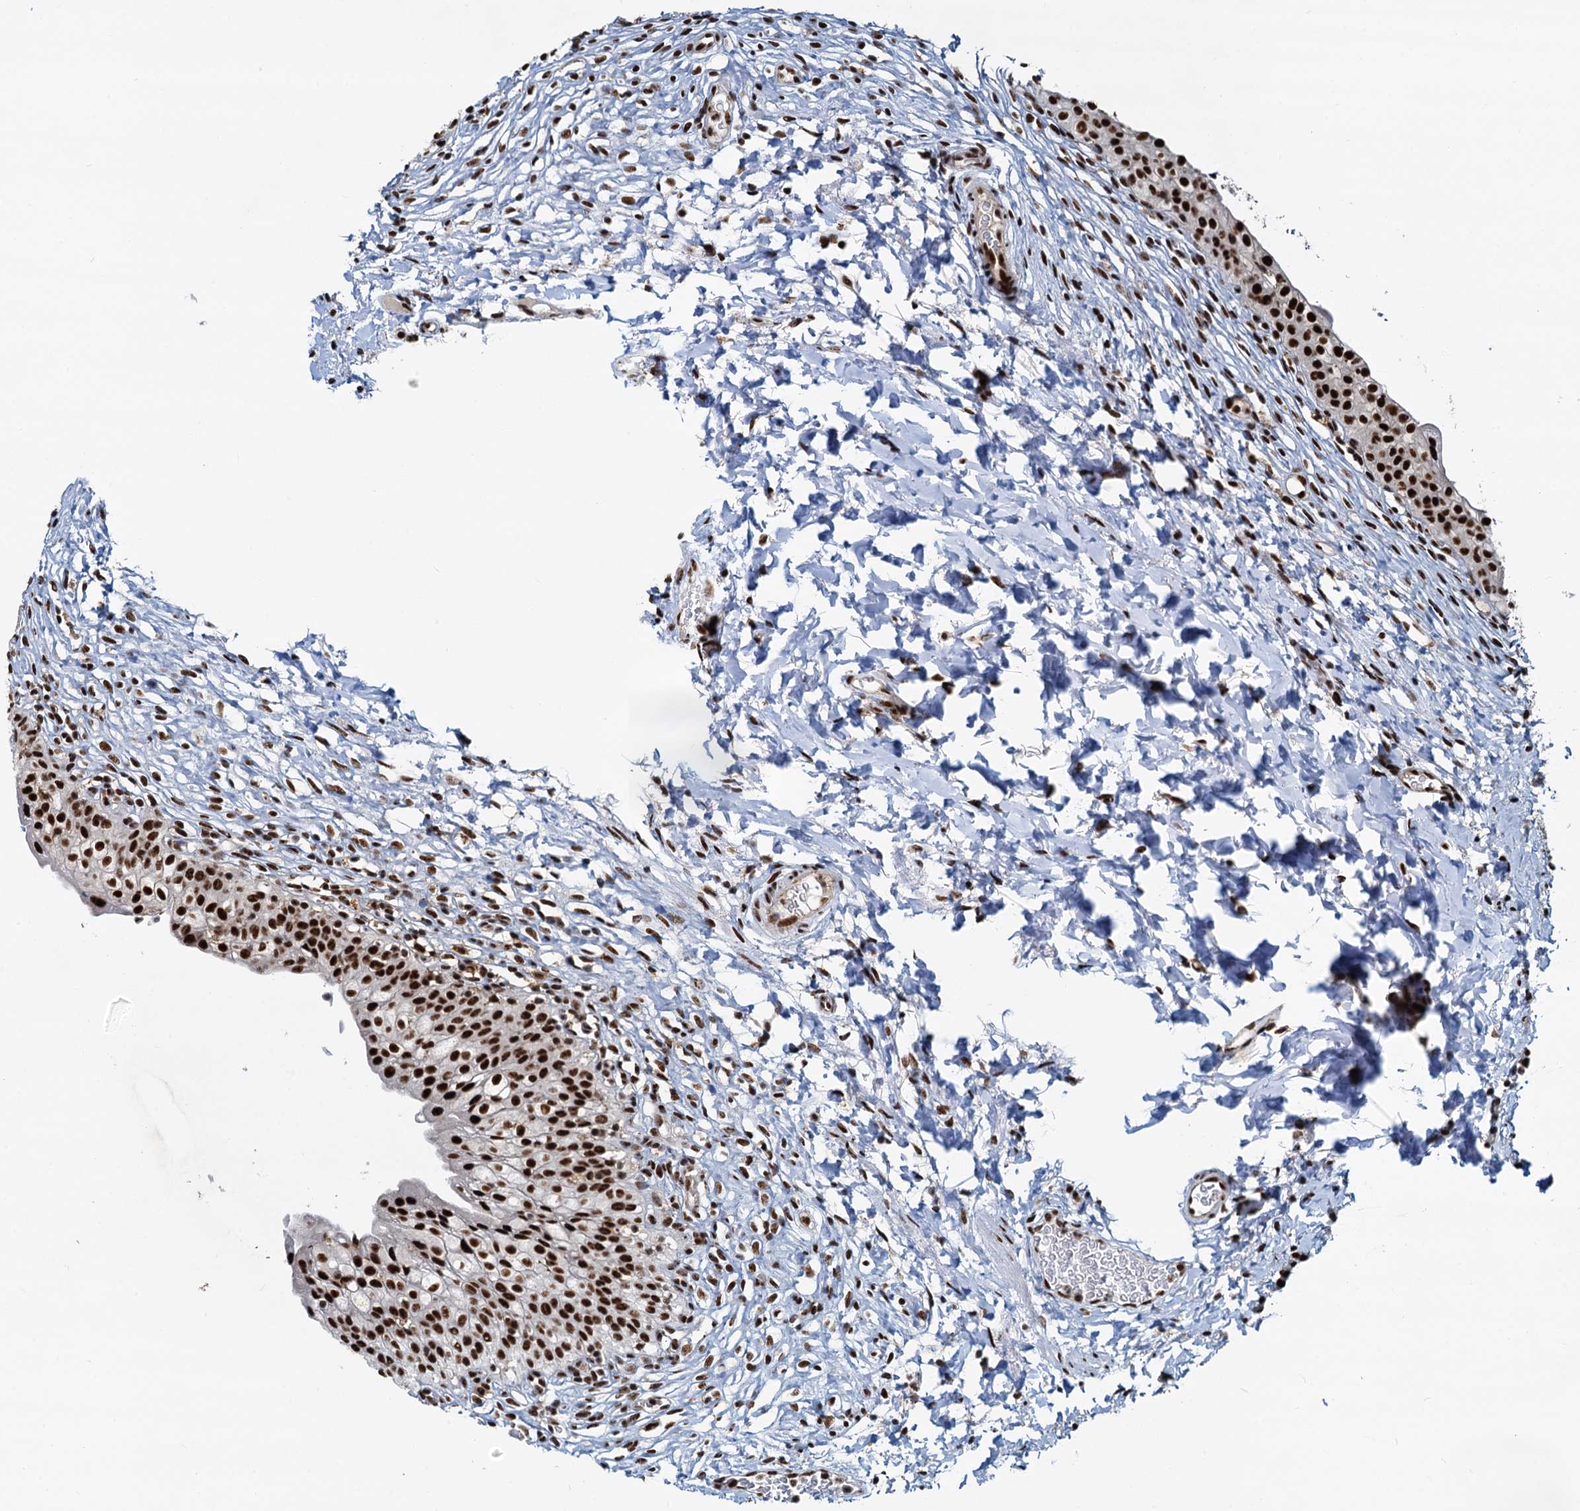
{"staining": {"intensity": "strong", "quantity": ">75%", "location": "nuclear"}, "tissue": "urinary bladder", "cell_type": "Urothelial cells", "image_type": "normal", "snomed": [{"axis": "morphology", "description": "Normal tissue, NOS"}, {"axis": "topography", "description": "Urinary bladder"}], "caption": "A high-resolution histopathology image shows immunohistochemistry (IHC) staining of unremarkable urinary bladder, which displays strong nuclear expression in about >75% of urothelial cells.", "gene": "RBM26", "patient": {"sex": "male", "age": 55}}